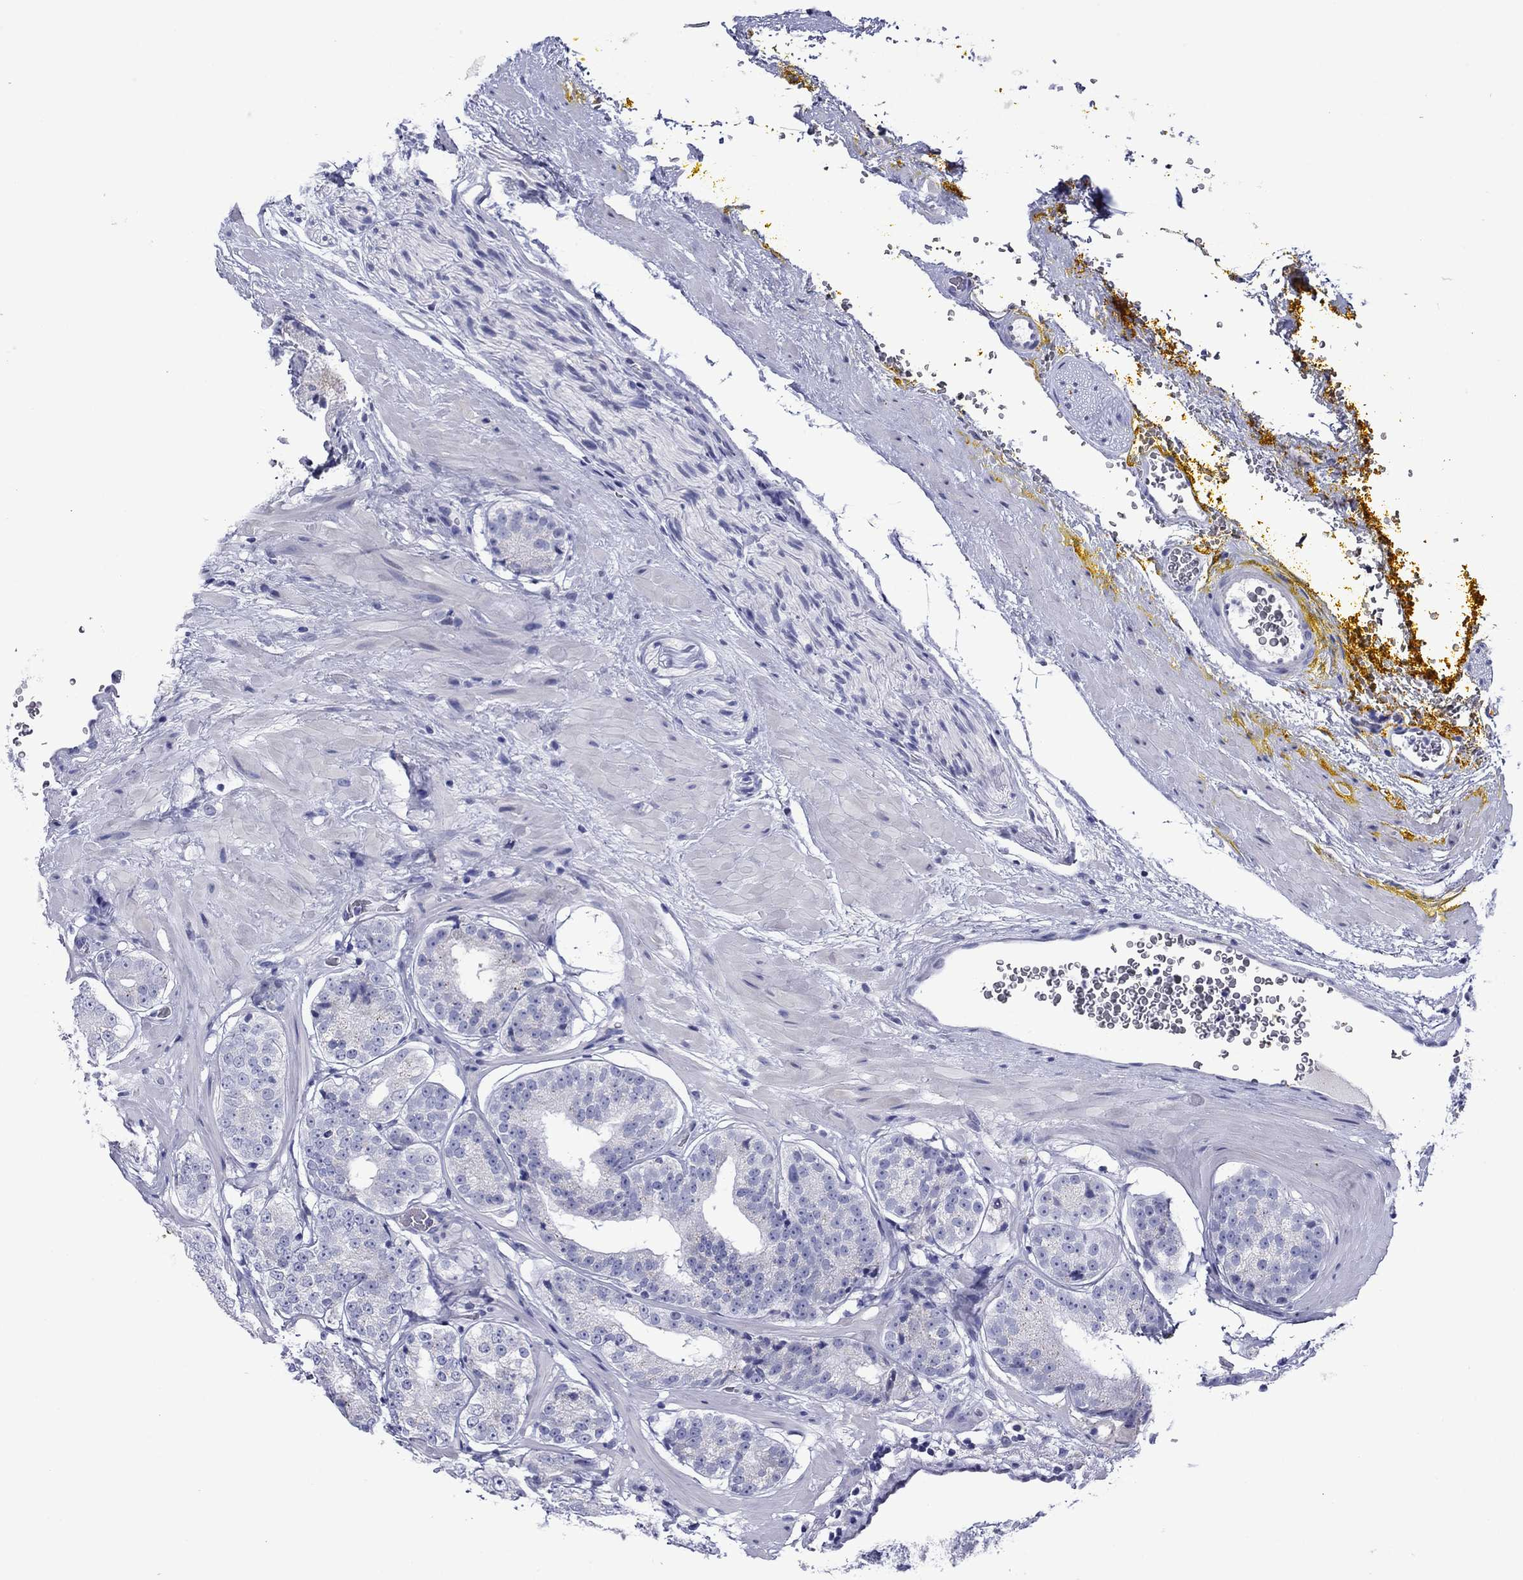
{"staining": {"intensity": "negative", "quantity": "none", "location": "none"}, "tissue": "prostate cancer", "cell_type": "Tumor cells", "image_type": "cancer", "snomed": [{"axis": "morphology", "description": "Adenocarcinoma, Low grade"}, {"axis": "topography", "description": "Prostate"}], "caption": "DAB immunohistochemical staining of low-grade adenocarcinoma (prostate) shows no significant expression in tumor cells.", "gene": "PIWIL1", "patient": {"sex": "male", "age": 60}}